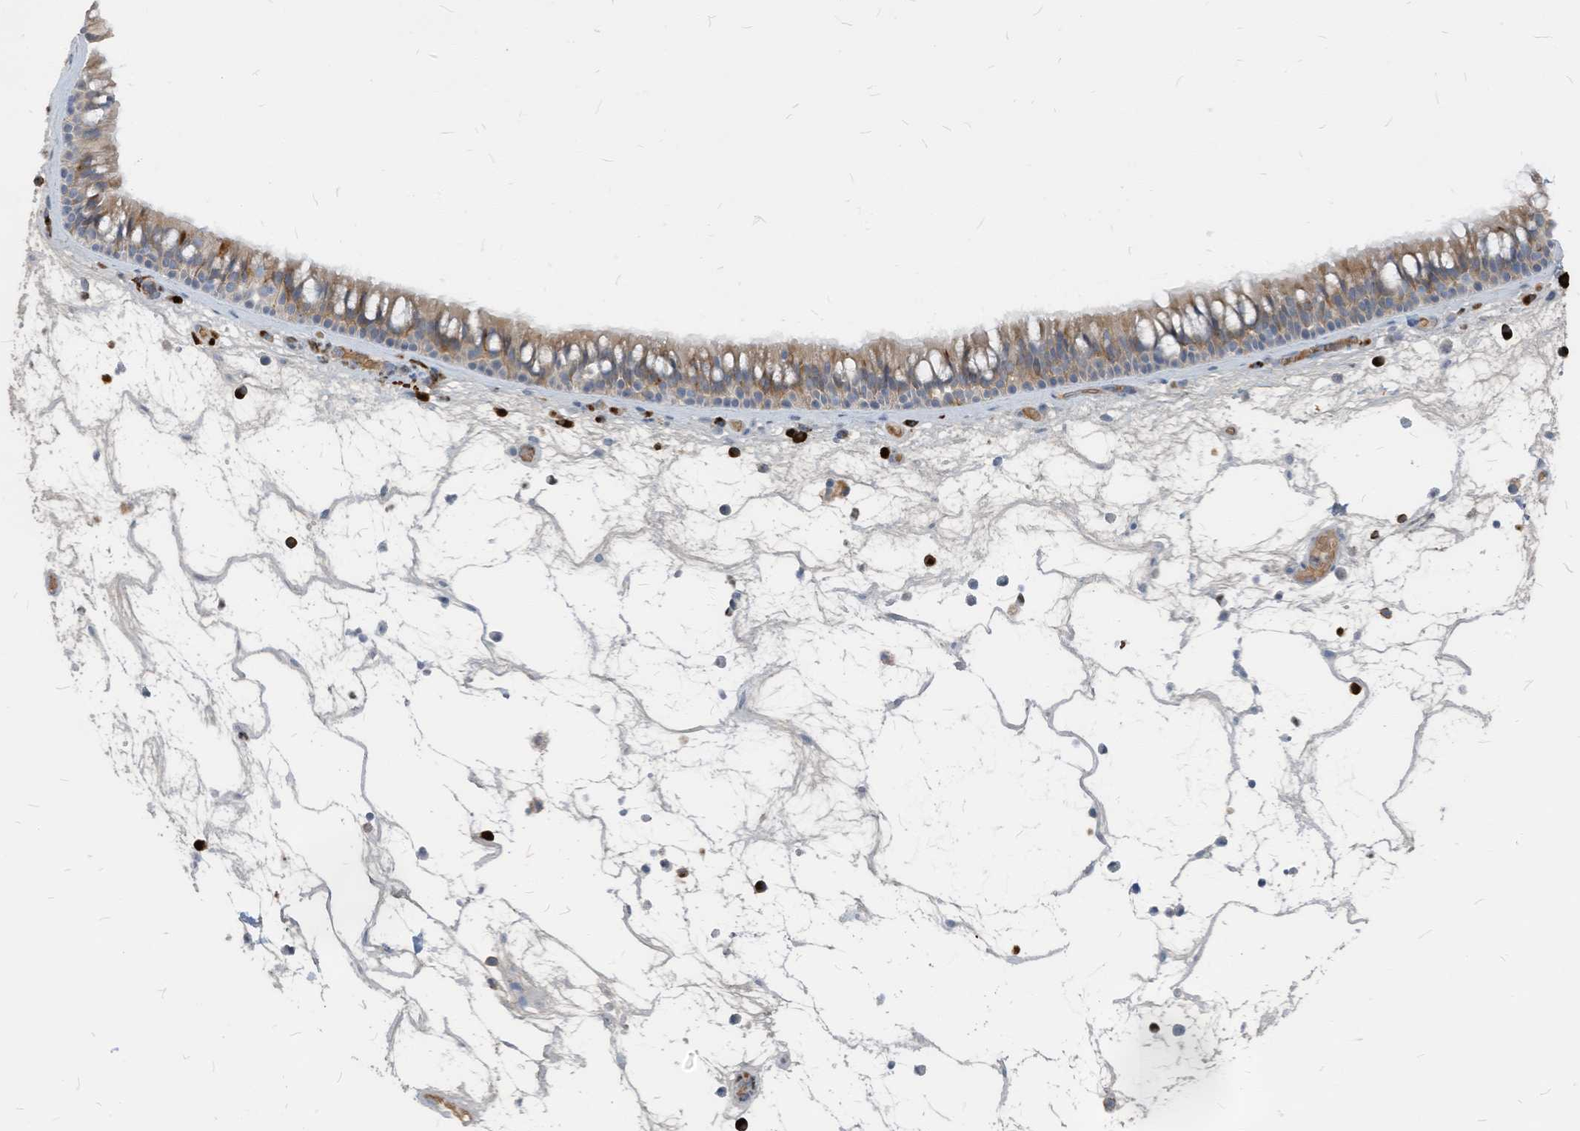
{"staining": {"intensity": "weak", "quantity": ">75%", "location": "cytoplasmic/membranous"}, "tissue": "nasopharynx", "cell_type": "Respiratory epithelial cells", "image_type": "normal", "snomed": [{"axis": "morphology", "description": "Normal tissue, NOS"}, {"axis": "morphology", "description": "Inflammation, NOS"}, {"axis": "morphology", "description": "Malignant melanoma, Metastatic site"}, {"axis": "topography", "description": "Nasopharynx"}], "caption": "IHC (DAB) staining of normal nasopharynx displays weak cytoplasmic/membranous protein staining in about >75% of respiratory epithelial cells. The staining was performed using DAB to visualize the protein expression in brown, while the nuclei were stained in blue with hematoxylin (Magnification: 20x).", "gene": "CHMP2B", "patient": {"sex": "male", "age": 70}}